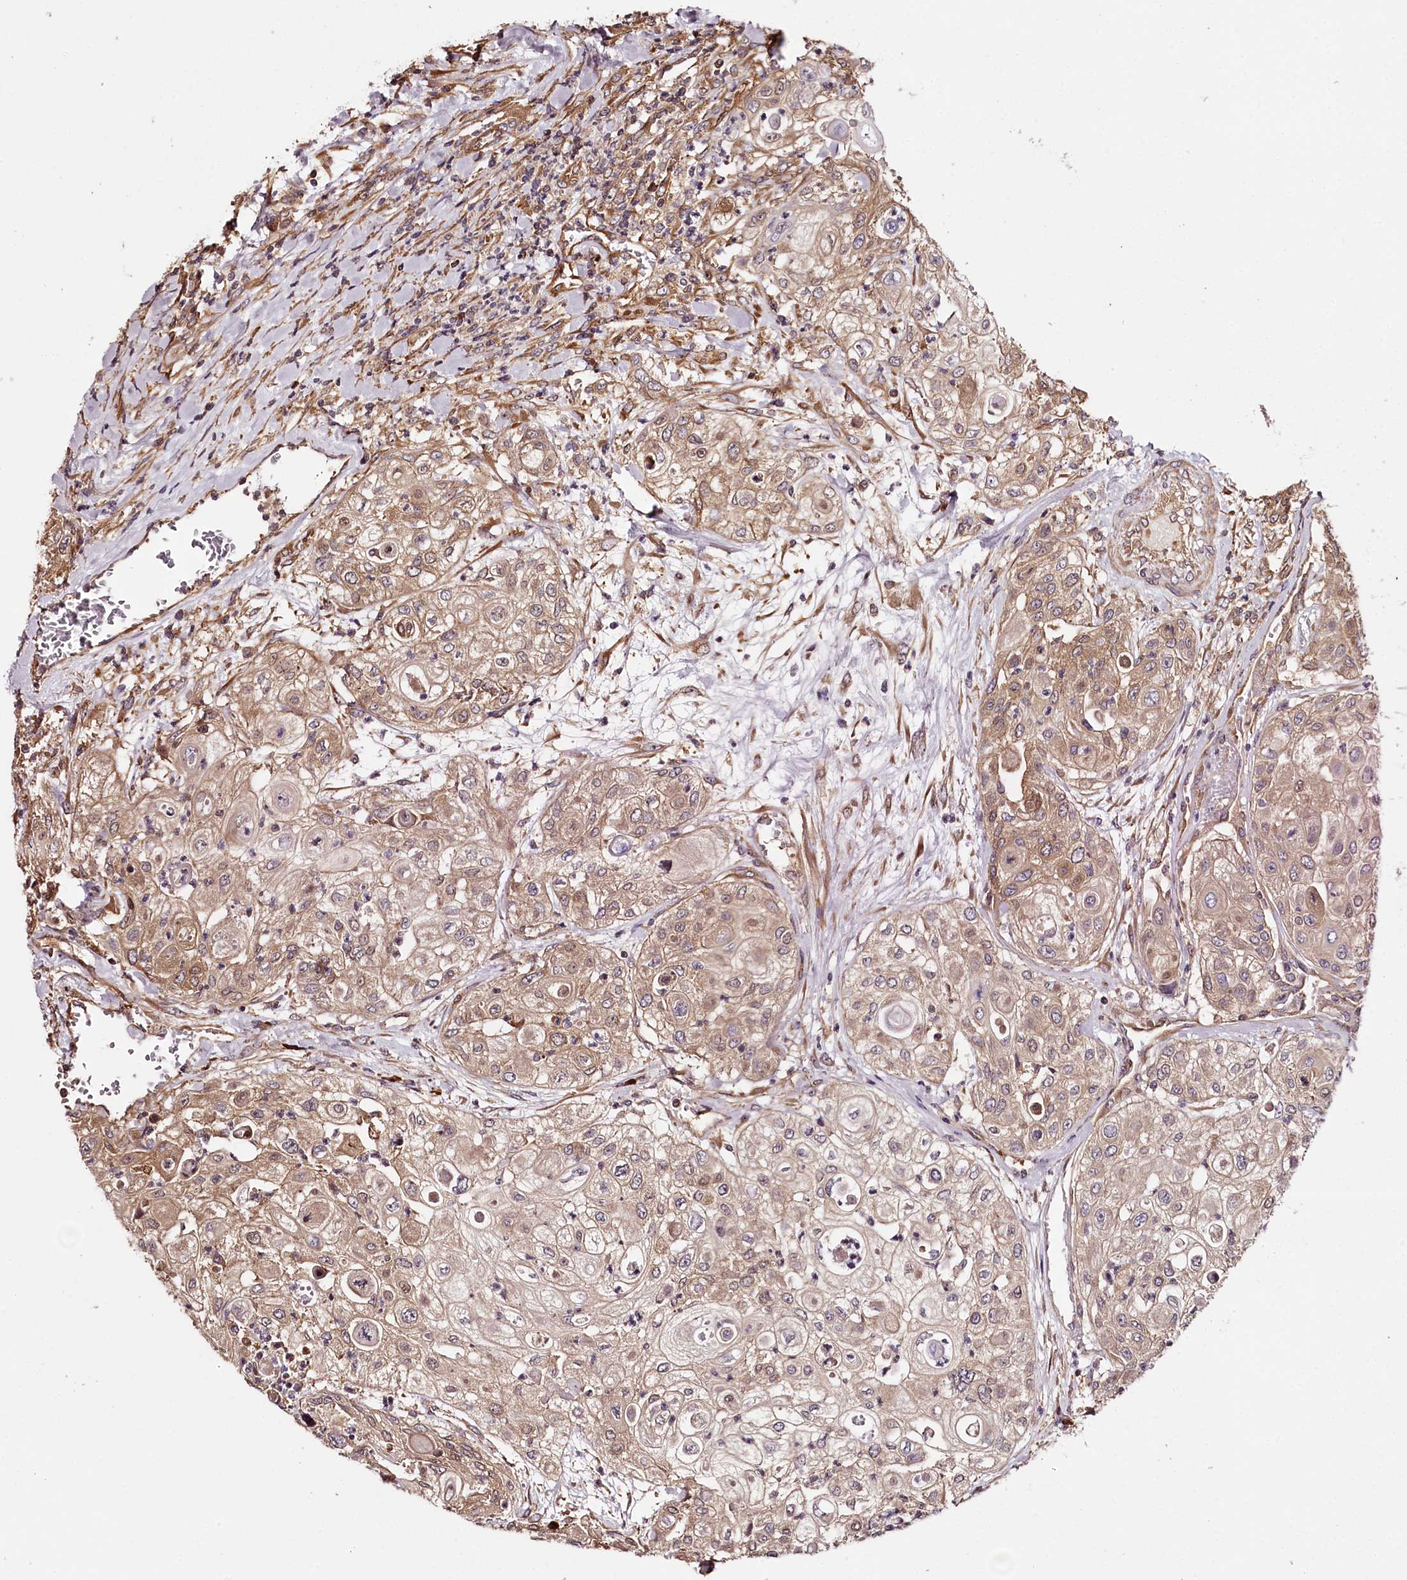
{"staining": {"intensity": "moderate", "quantity": ">75%", "location": "cytoplasmic/membranous"}, "tissue": "urothelial cancer", "cell_type": "Tumor cells", "image_type": "cancer", "snomed": [{"axis": "morphology", "description": "Urothelial carcinoma, High grade"}, {"axis": "topography", "description": "Urinary bladder"}], "caption": "Protein positivity by immunohistochemistry exhibits moderate cytoplasmic/membranous staining in approximately >75% of tumor cells in urothelial cancer. (DAB (3,3'-diaminobenzidine) = brown stain, brightfield microscopy at high magnification).", "gene": "TARS1", "patient": {"sex": "female", "age": 79}}